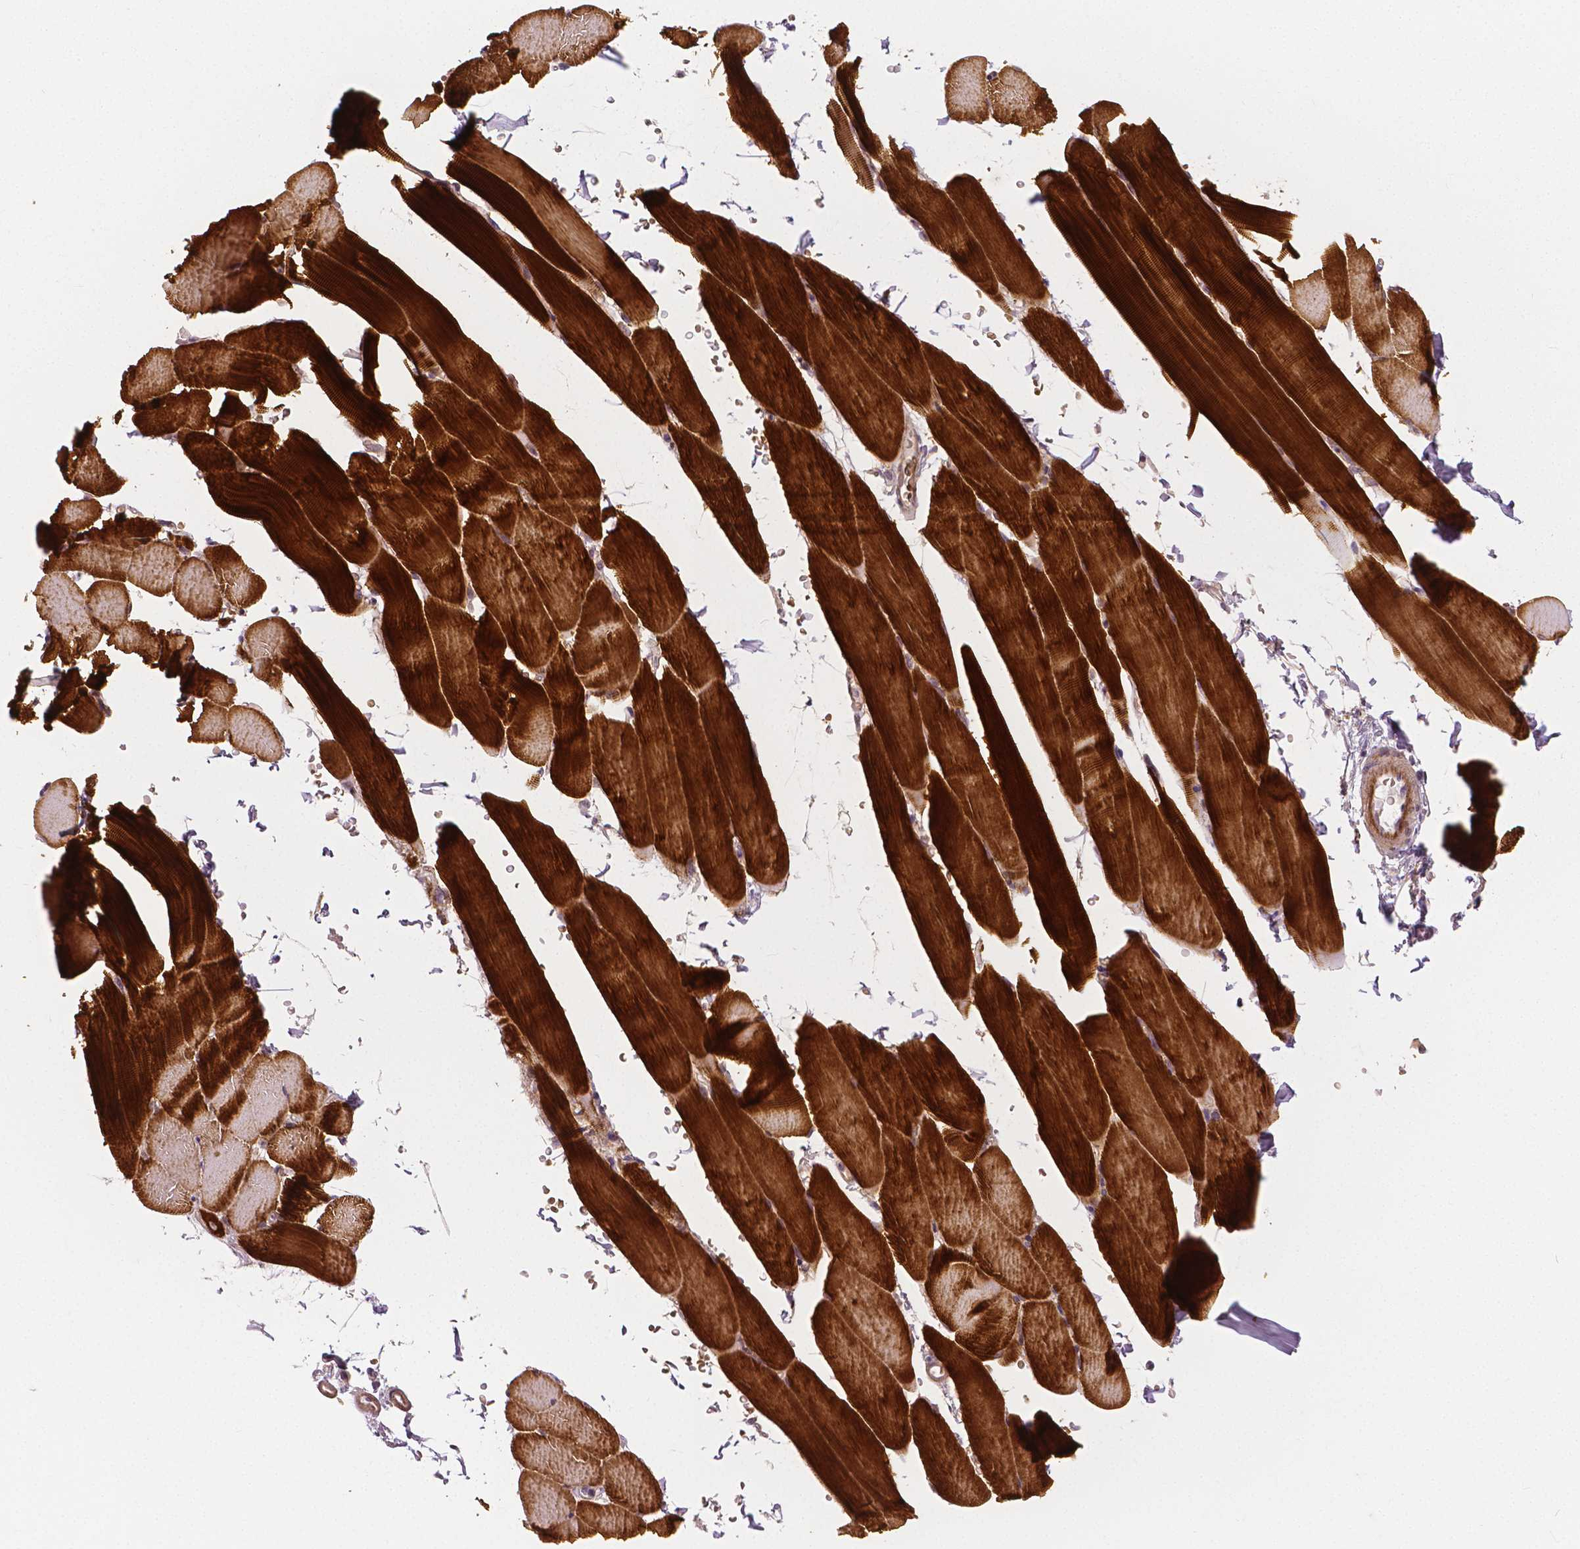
{"staining": {"intensity": "strong", "quantity": ">75%", "location": "cytoplasmic/membranous"}, "tissue": "skeletal muscle", "cell_type": "Myocytes", "image_type": "normal", "snomed": [{"axis": "morphology", "description": "Normal tissue, NOS"}, {"axis": "topography", "description": "Skeletal muscle"}], "caption": "Myocytes demonstrate high levels of strong cytoplasmic/membranous positivity in about >75% of cells in benign human skeletal muscle. The staining is performed using DAB (3,3'-diaminobenzidine) brown chromogen to label protein expression. The nuclei are counter-stained blue using hematoxylin.", "gene": "FLT1", "patient": {"sex": "female", "age": 37}}